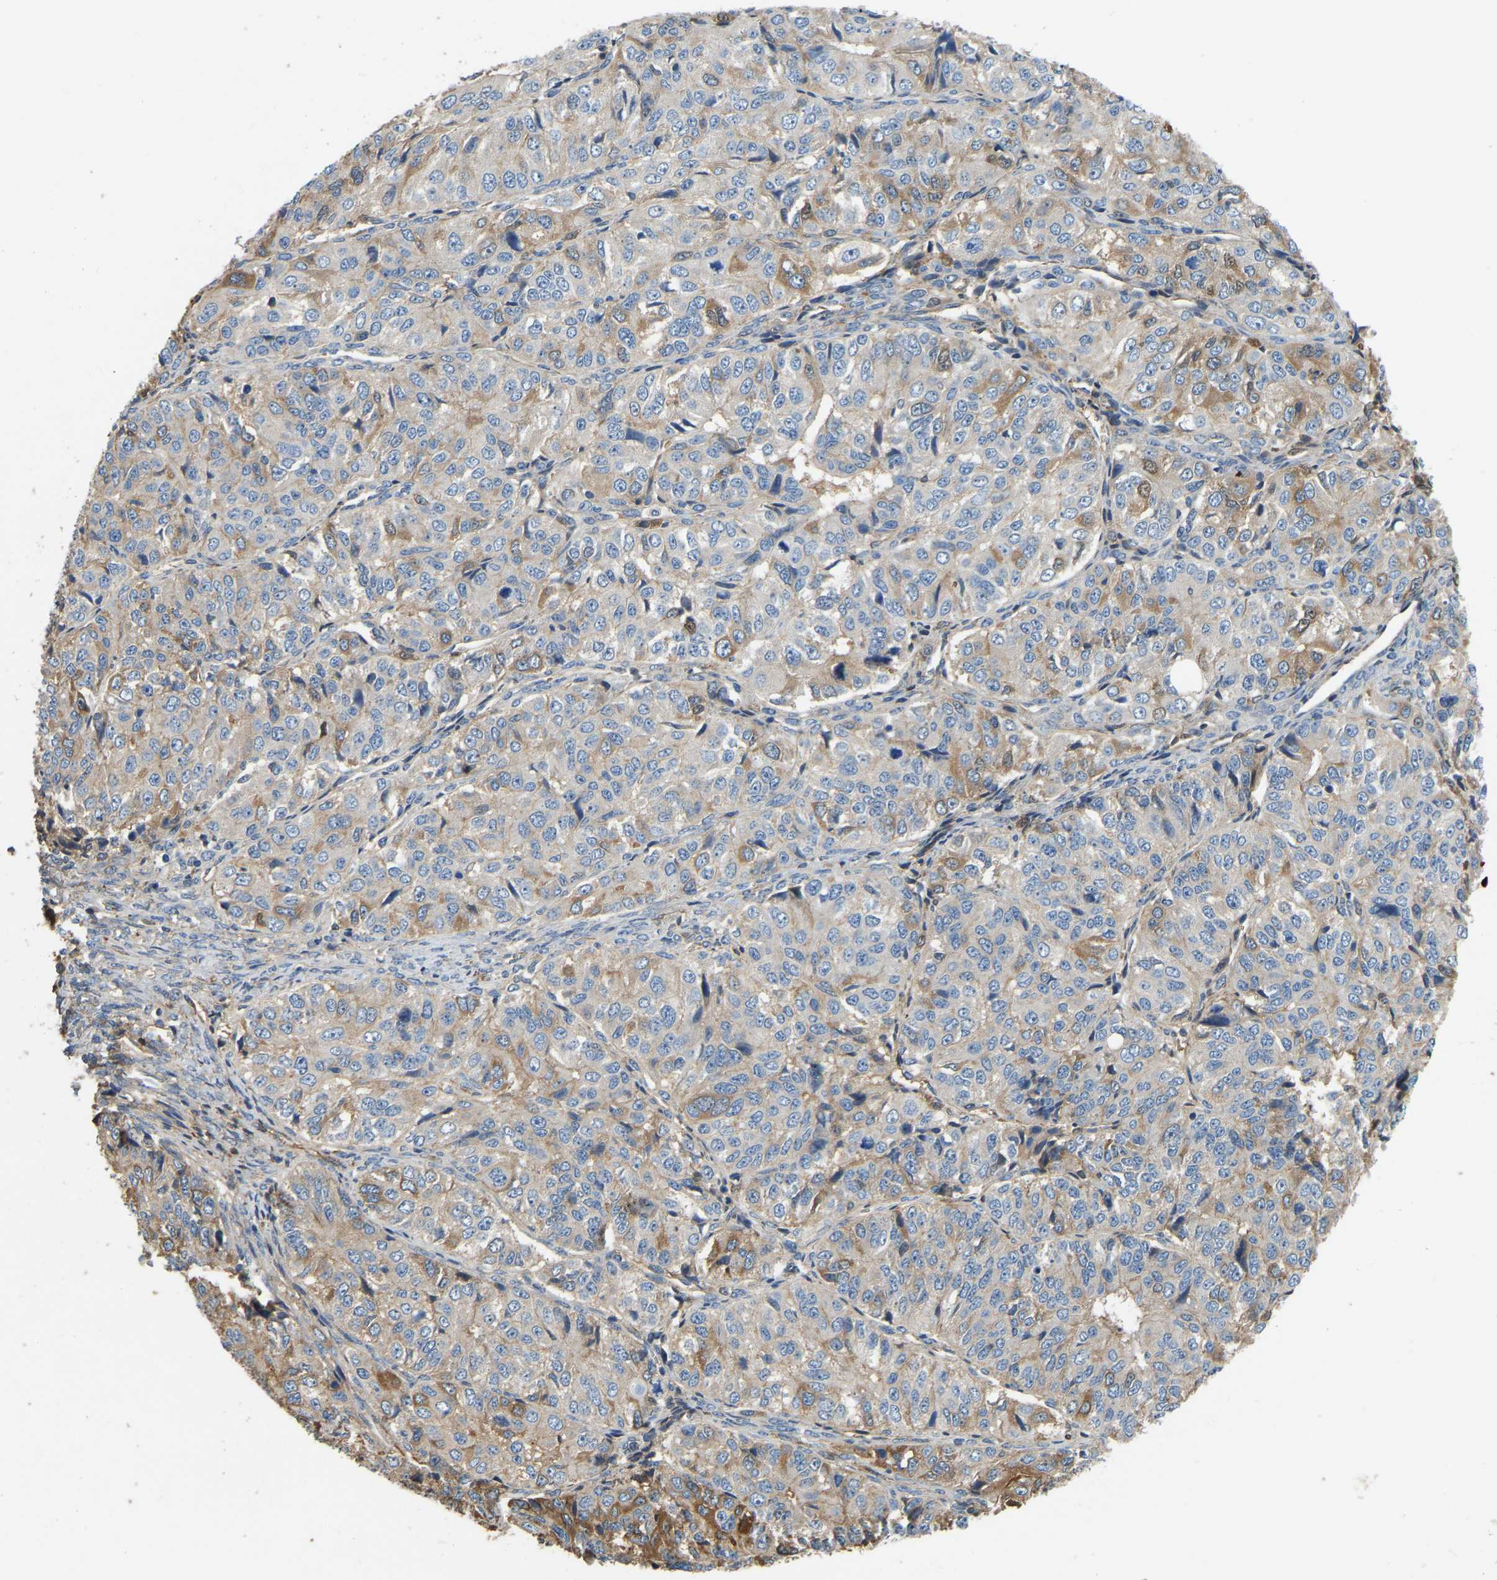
{"staining": {"intensity": "moderate", "quantity": "<25%", "location": "cytoplasmic/membranous"}, "tissue": "ovarian cancer", "cell_type": "Tumor cells", "image_type": "cancer", "snomed": [{"axis": "morphology", "description": "Carcinoma, endometroid"}, {"axis": "topography", "description": "Ovary"}], "caption": "Immunohistochemical staining of ovarian endometroid carcinoma exhibits low levels of moderate cytoplasmic/membranous positivity in approximately <25% of tumor cells. (DAB IHC with brightfield microscopy, high magnification).", "gene": "STC1", "patient": {"sex": "female", "age": 51}}